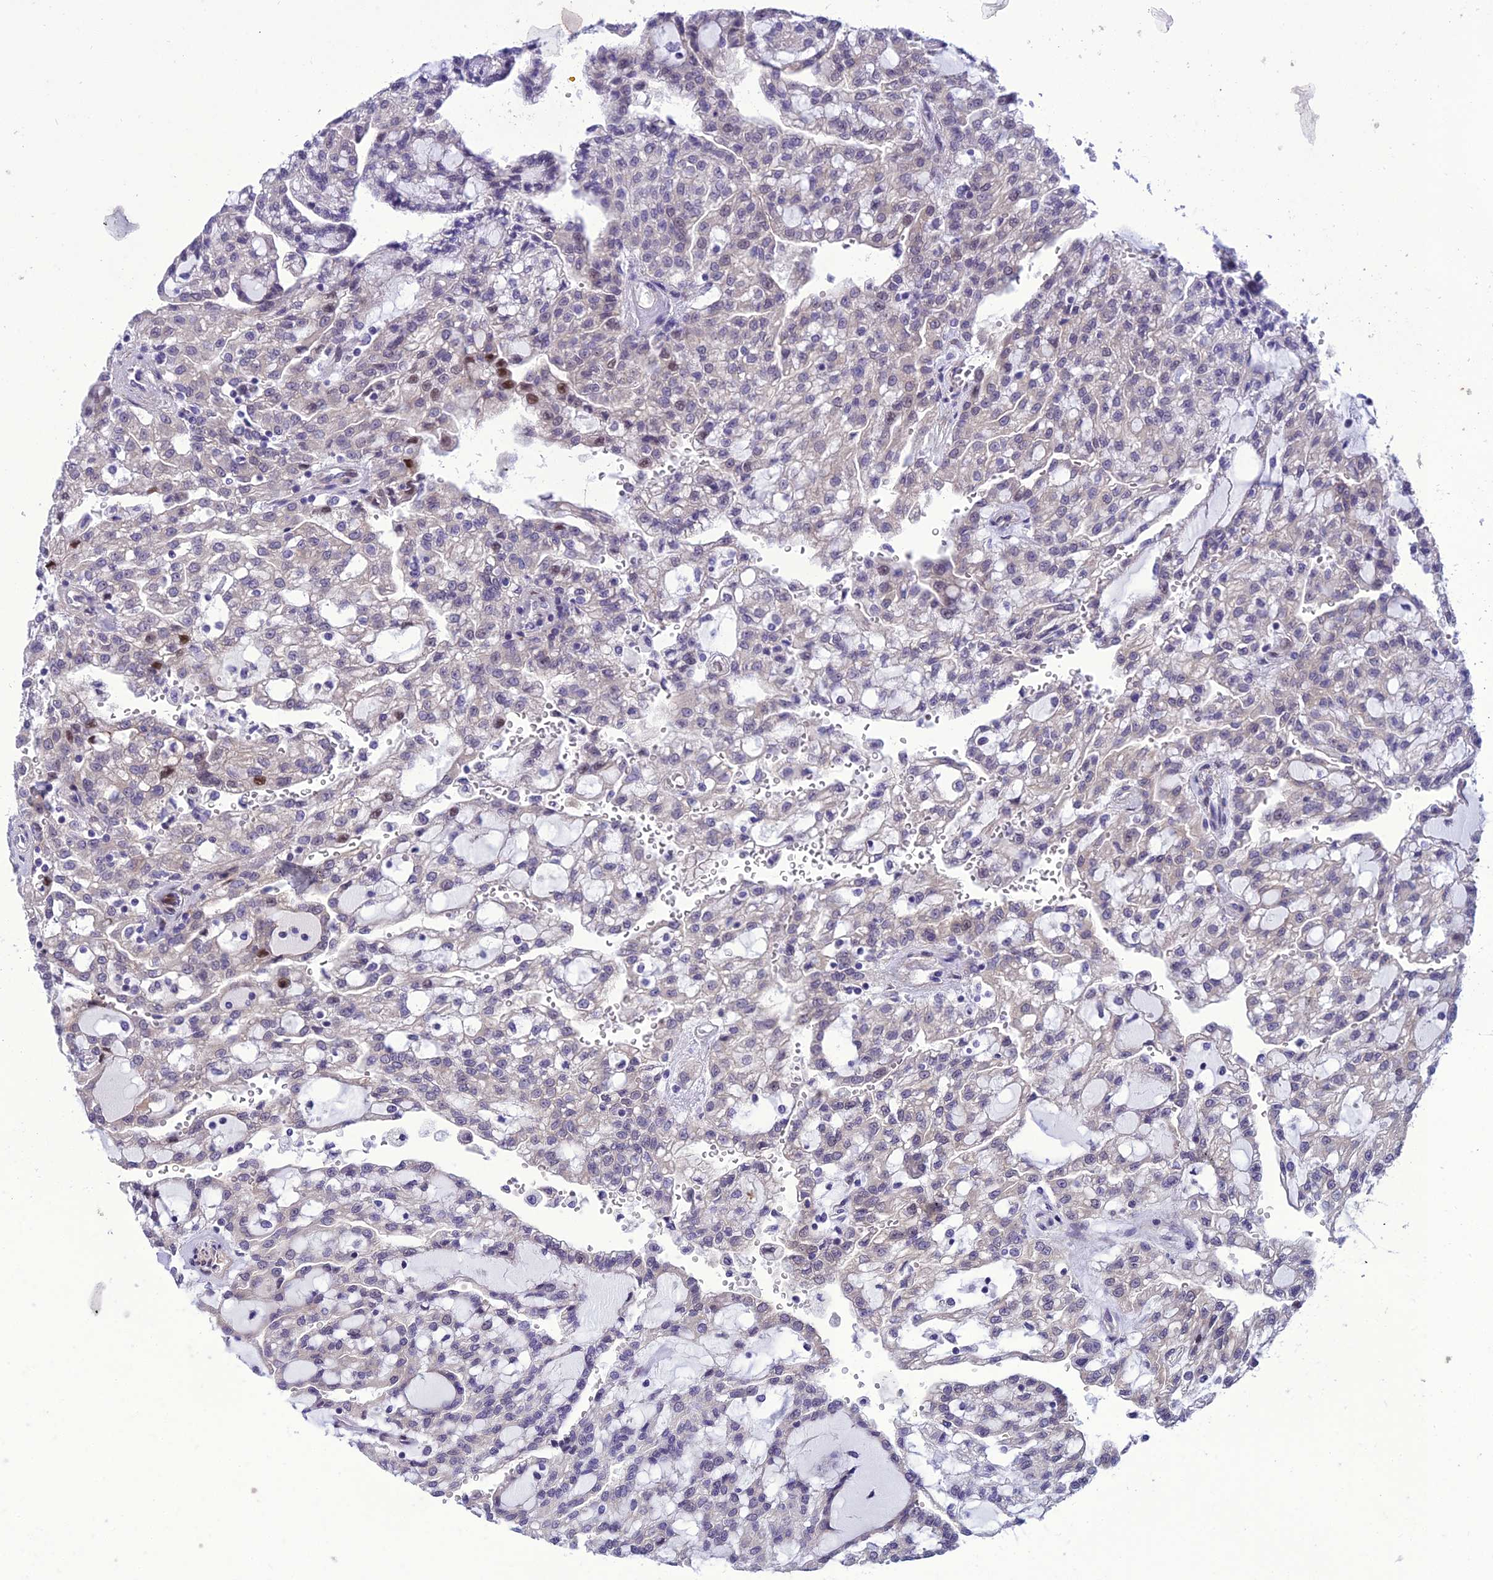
{"staining": {"intensity": "negative", "quantity": "none", "location": "none"}, "tissue": "renal cancer", "cell_type": "Tumor cells", "image_type": "cancer", "snomed": [{"axis": "morphology", "description": "Adenocarcinoma, NOS"}, {"axis": "topography", "description": "Kidney"}], "caption": "Protein analysis of renal adenocarcinoma shows no significant expression in tumor cells.", "gene": "GAB4", "patient": {"sex": "male", "age": 63}}